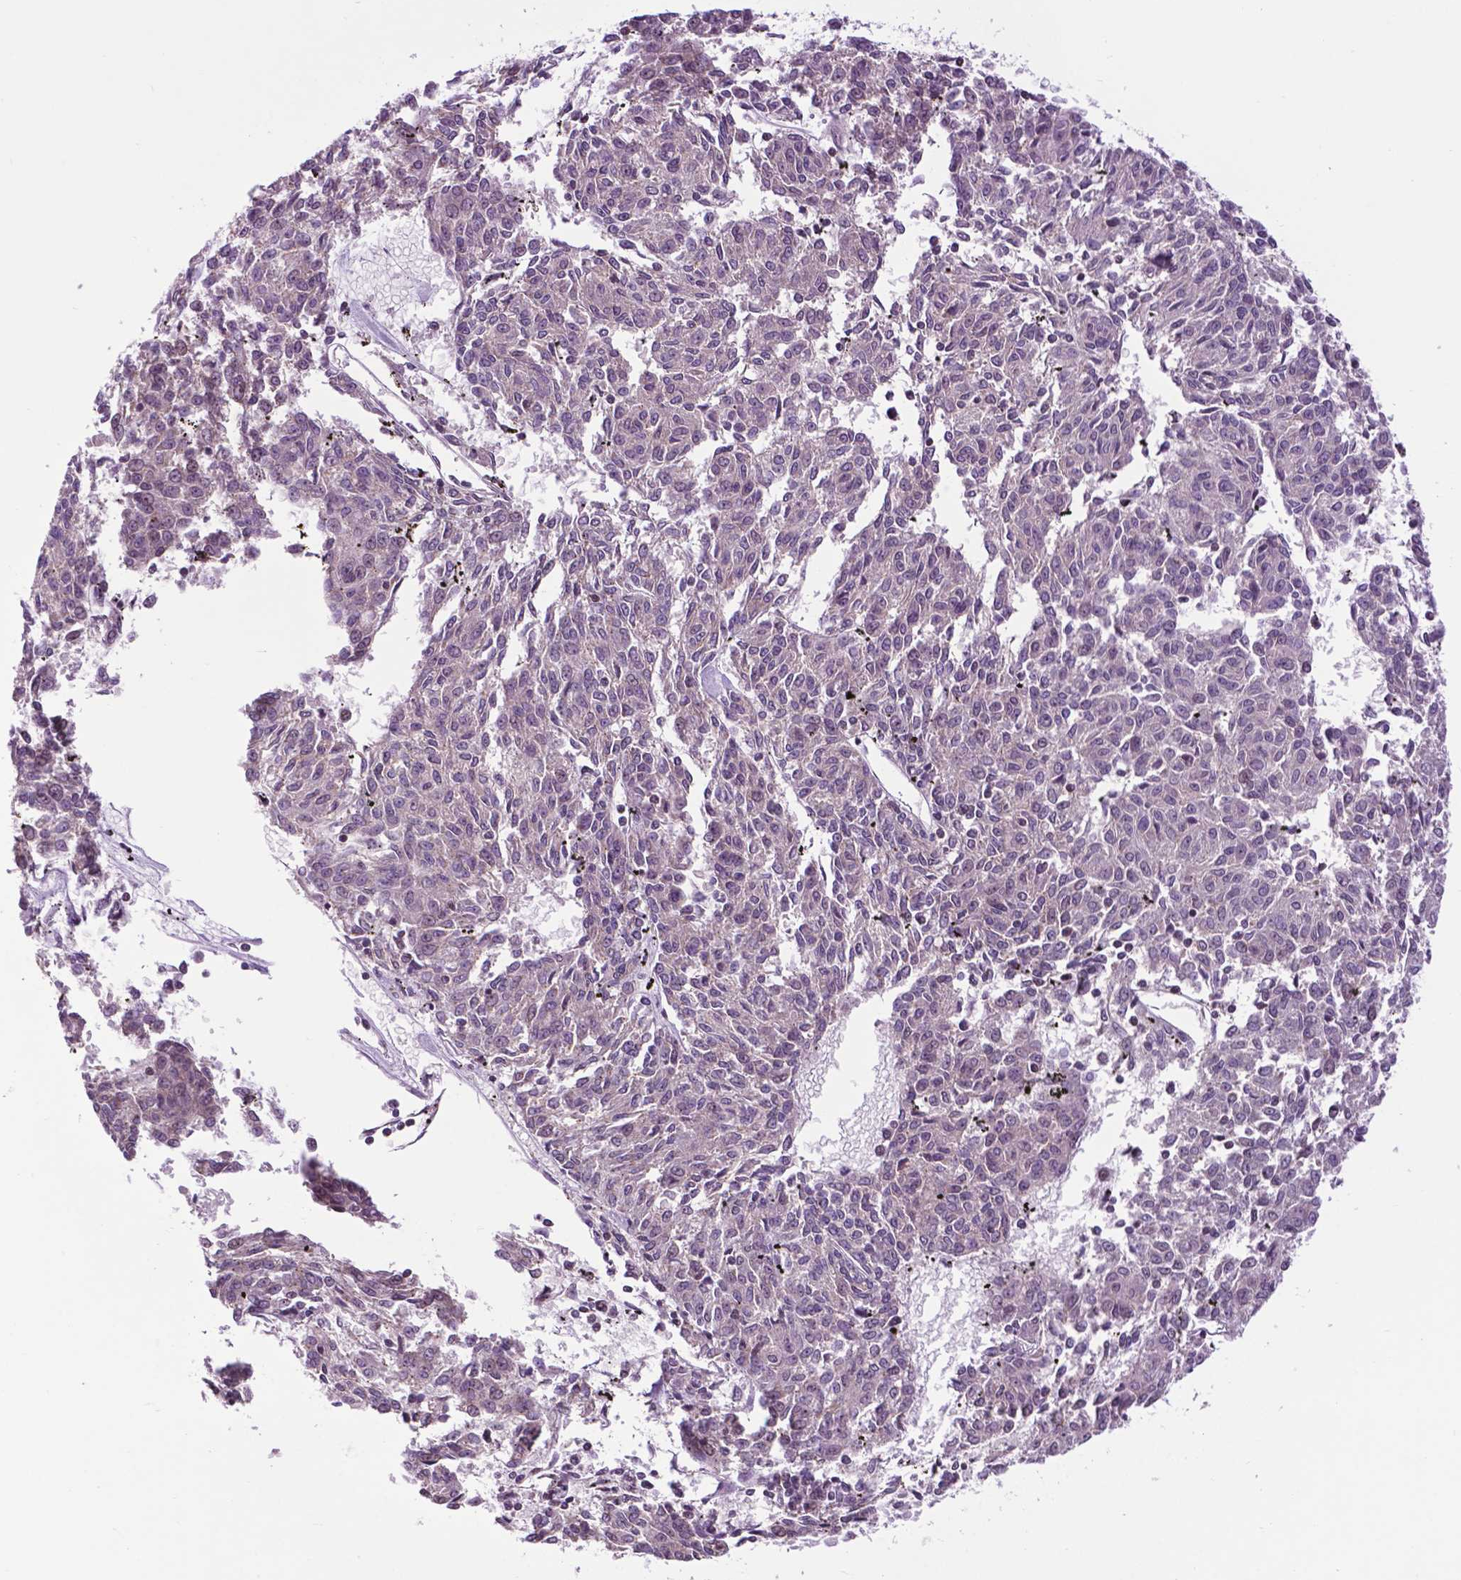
{"staining": {"intensity": "negative", "quantity": "none", "location": "none"}, "tissue": "melanoma", "cell_type": "Tumor cells", "image_type": "cancer", "snomed": [{"axis": "morphology", "description": "Malignant melanoma, NOS"}, {"axis": "topography", "description": "Skin"}], "caption": "Malignant melanoma was stained to show a protein in brown. There is no significant positivity in tumor cells.", "gene": "EAF1", "patient": {"sex": "female", "age": 72}}